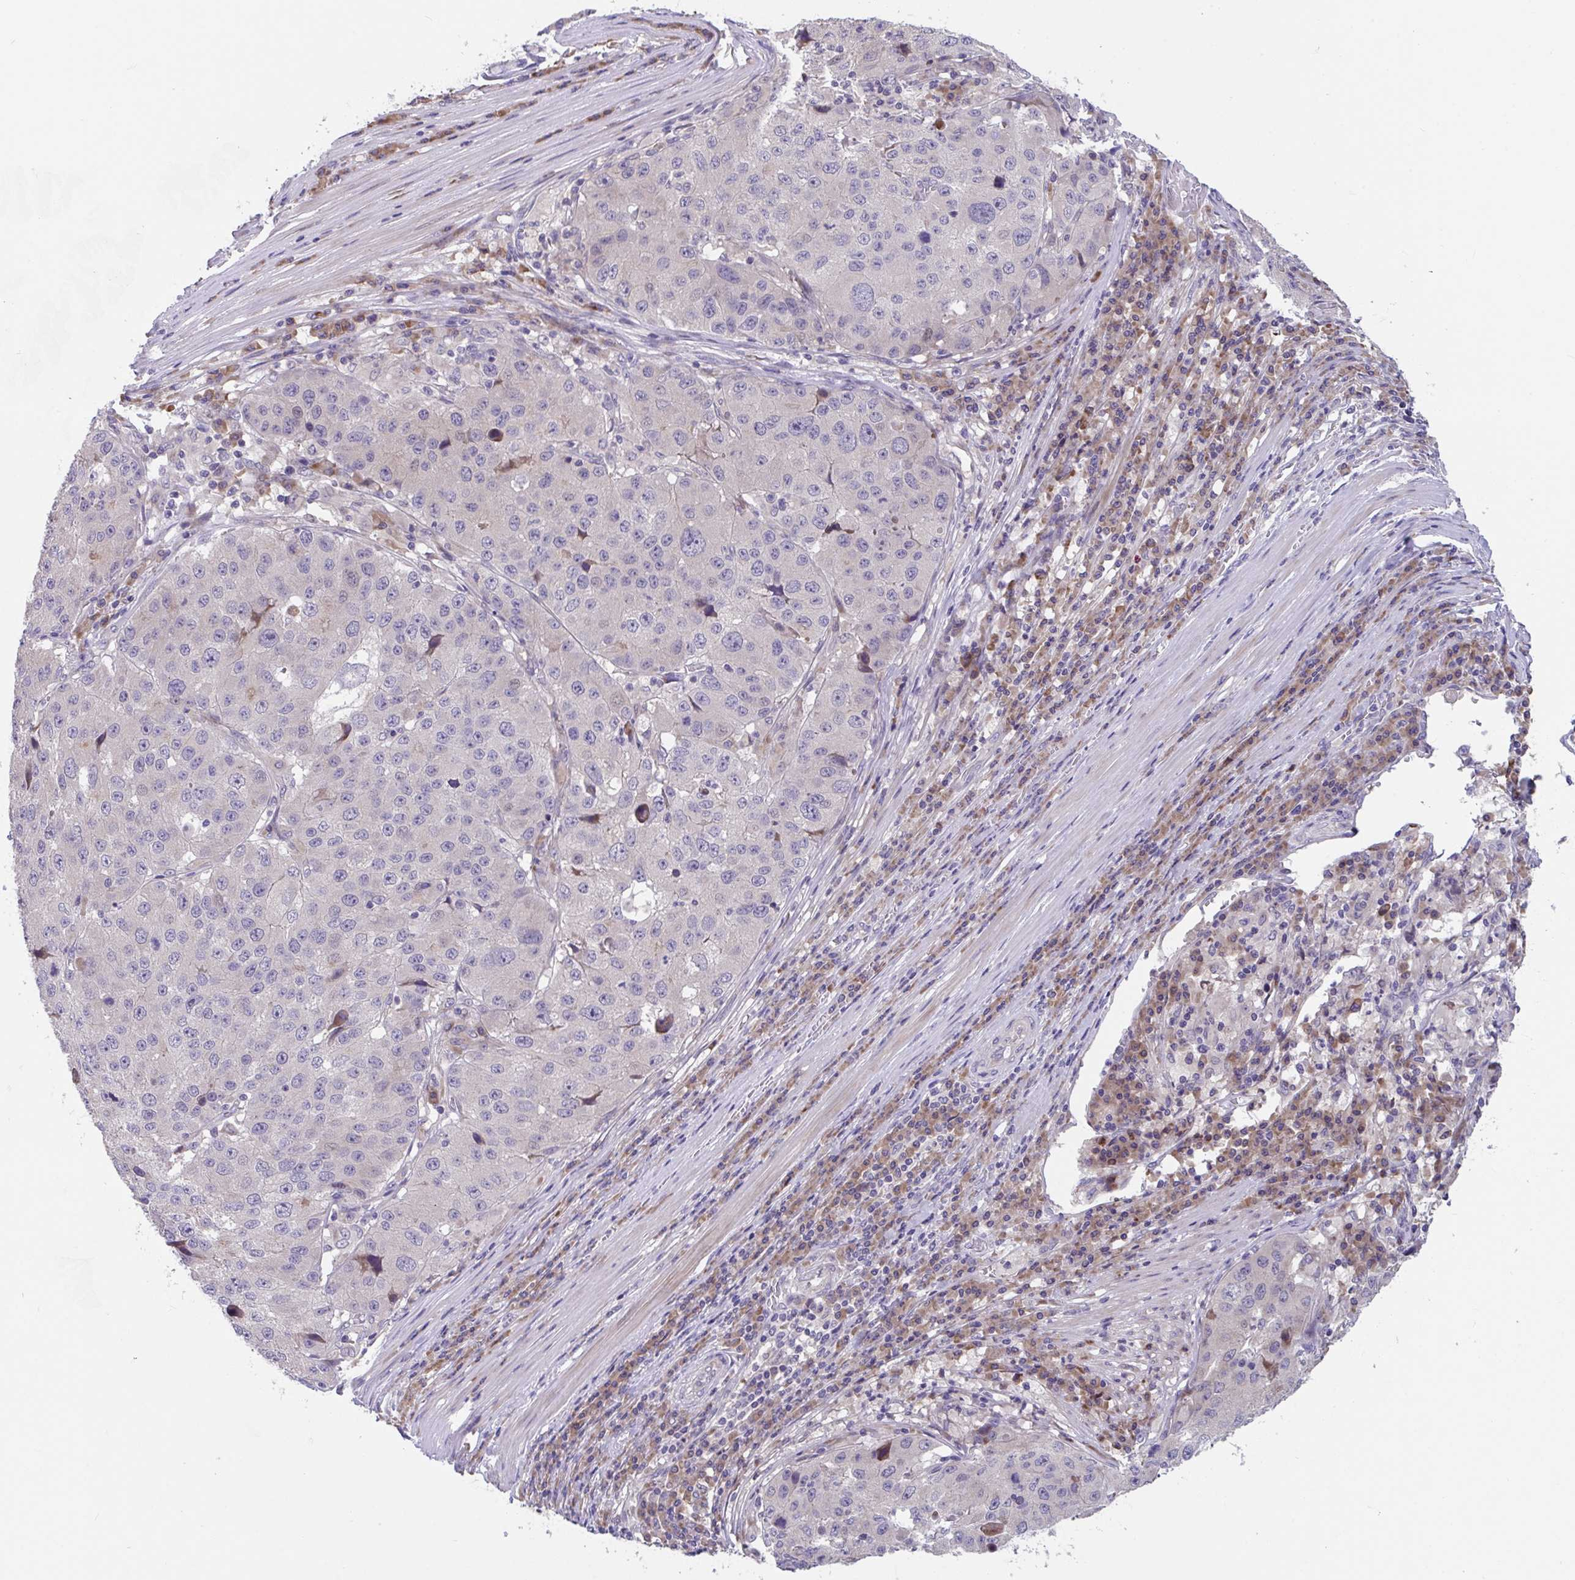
{"staining": {"intensity": "negative", "quantity": "none", "location": "none"}, "tissue": "stomach cancer", "cell_type": "Tumor cells", "image_type": "cancer", "snomed": [{"axis": "morphology", "description": "Adenocarcinoma, NOS"}, {"axis": "topography", "description": "Stomach"}], "caption": "Tumor cells show no significant positivity in stomach cancer (adenocarcinoma).", "gene": "SUSD4", "patient": {"sex": "male", "age": 71}}